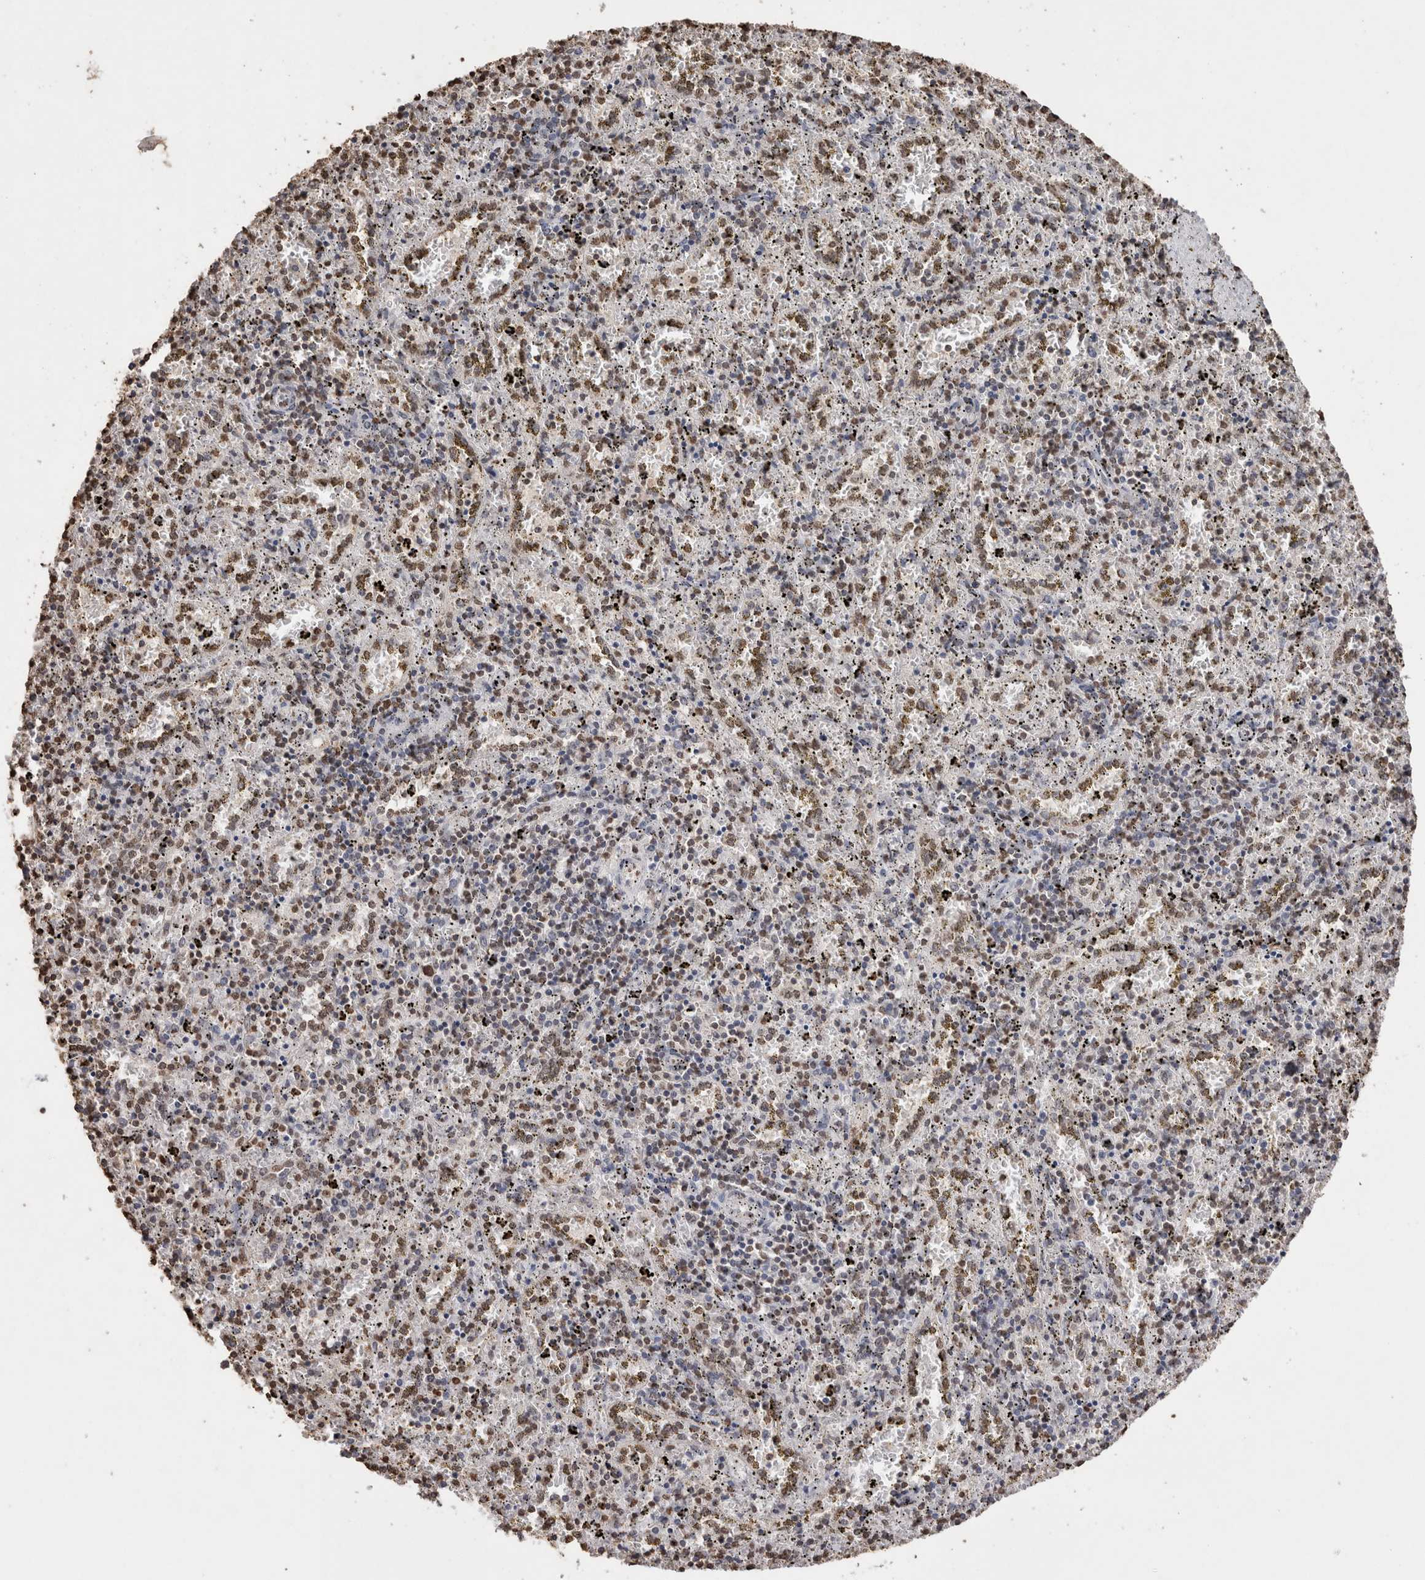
{"staining": {"intensity": "moderate", "quantity": "25%-75%", "location": "nuclear"}, "tissue": "spleen", "cell_type": "Cells in red pulp", "image_type": "normal", "snomed": [{"axis": "morphology", "description": "Normal tissue, NOS"}, {"axis": "topography", "description": "Spleen"}], "caption": "Moderate nuclear staining is appreciated in about 25%-75% of cells in red pulp in unremarkable spleen.", "gene": "NTHL1", "patient": {"sex": "male", "age": 11}}